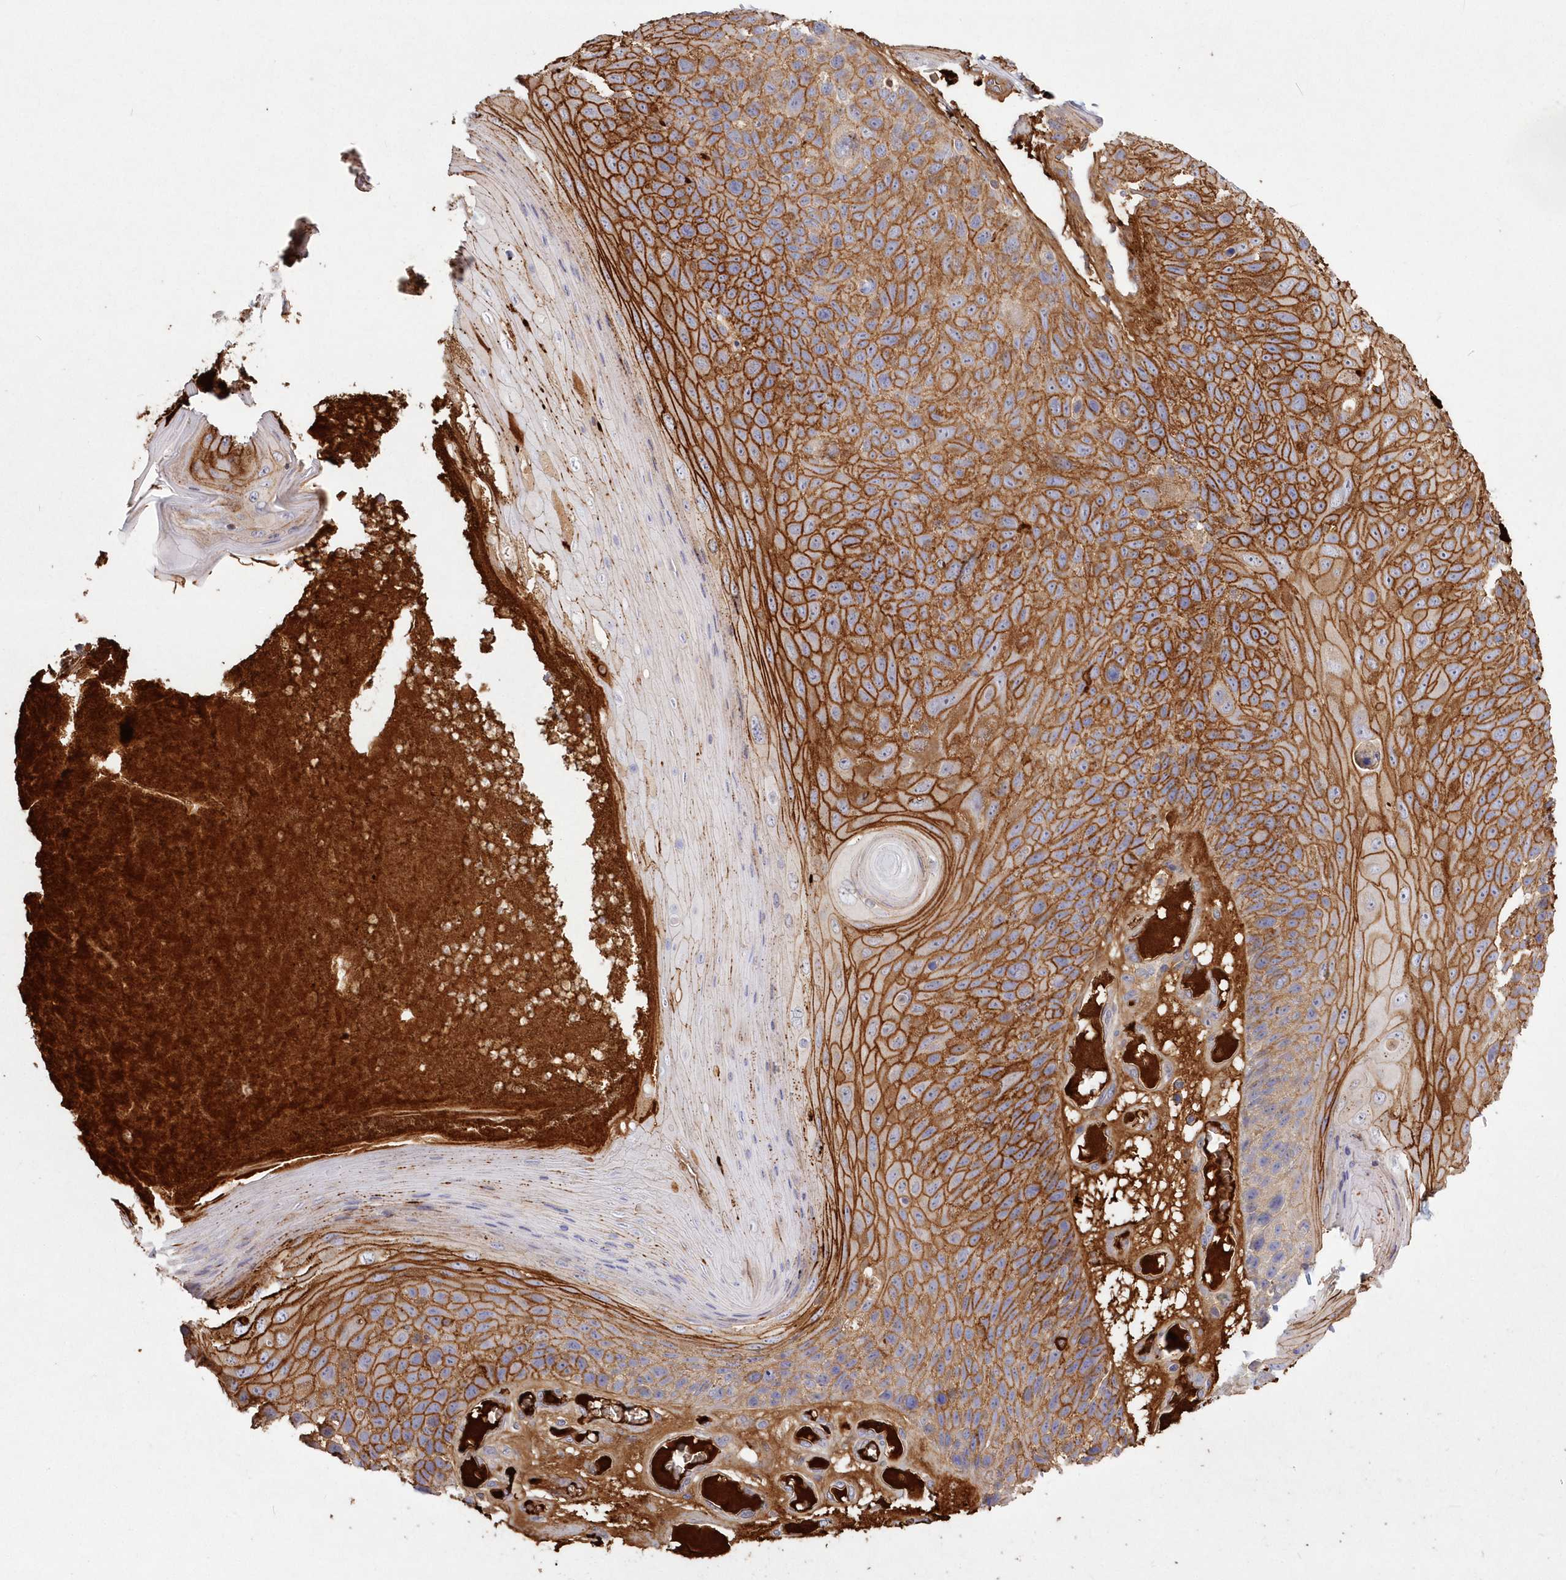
{"staining": {"intensity": "strong", "quantity": ">75%", "location": "cytoplasmic/membranous"}, "tissue": "skin cancer", "cell_type": "Tumor cells", "image_type": "cancer", "snomed": [{"axis": "morphology", "description": "Squamous cell carcinoma, NOS"}, {"axis": "topography", "description": "Skin"}], "caption": "Skin cancer was stained to show a protein in brown. There is high levels of strong cytoplasmic/membranous staining in about >75% of tumor cells.", "gene": "WBP1L", "patient": {"sex": "female", "age": 88}}